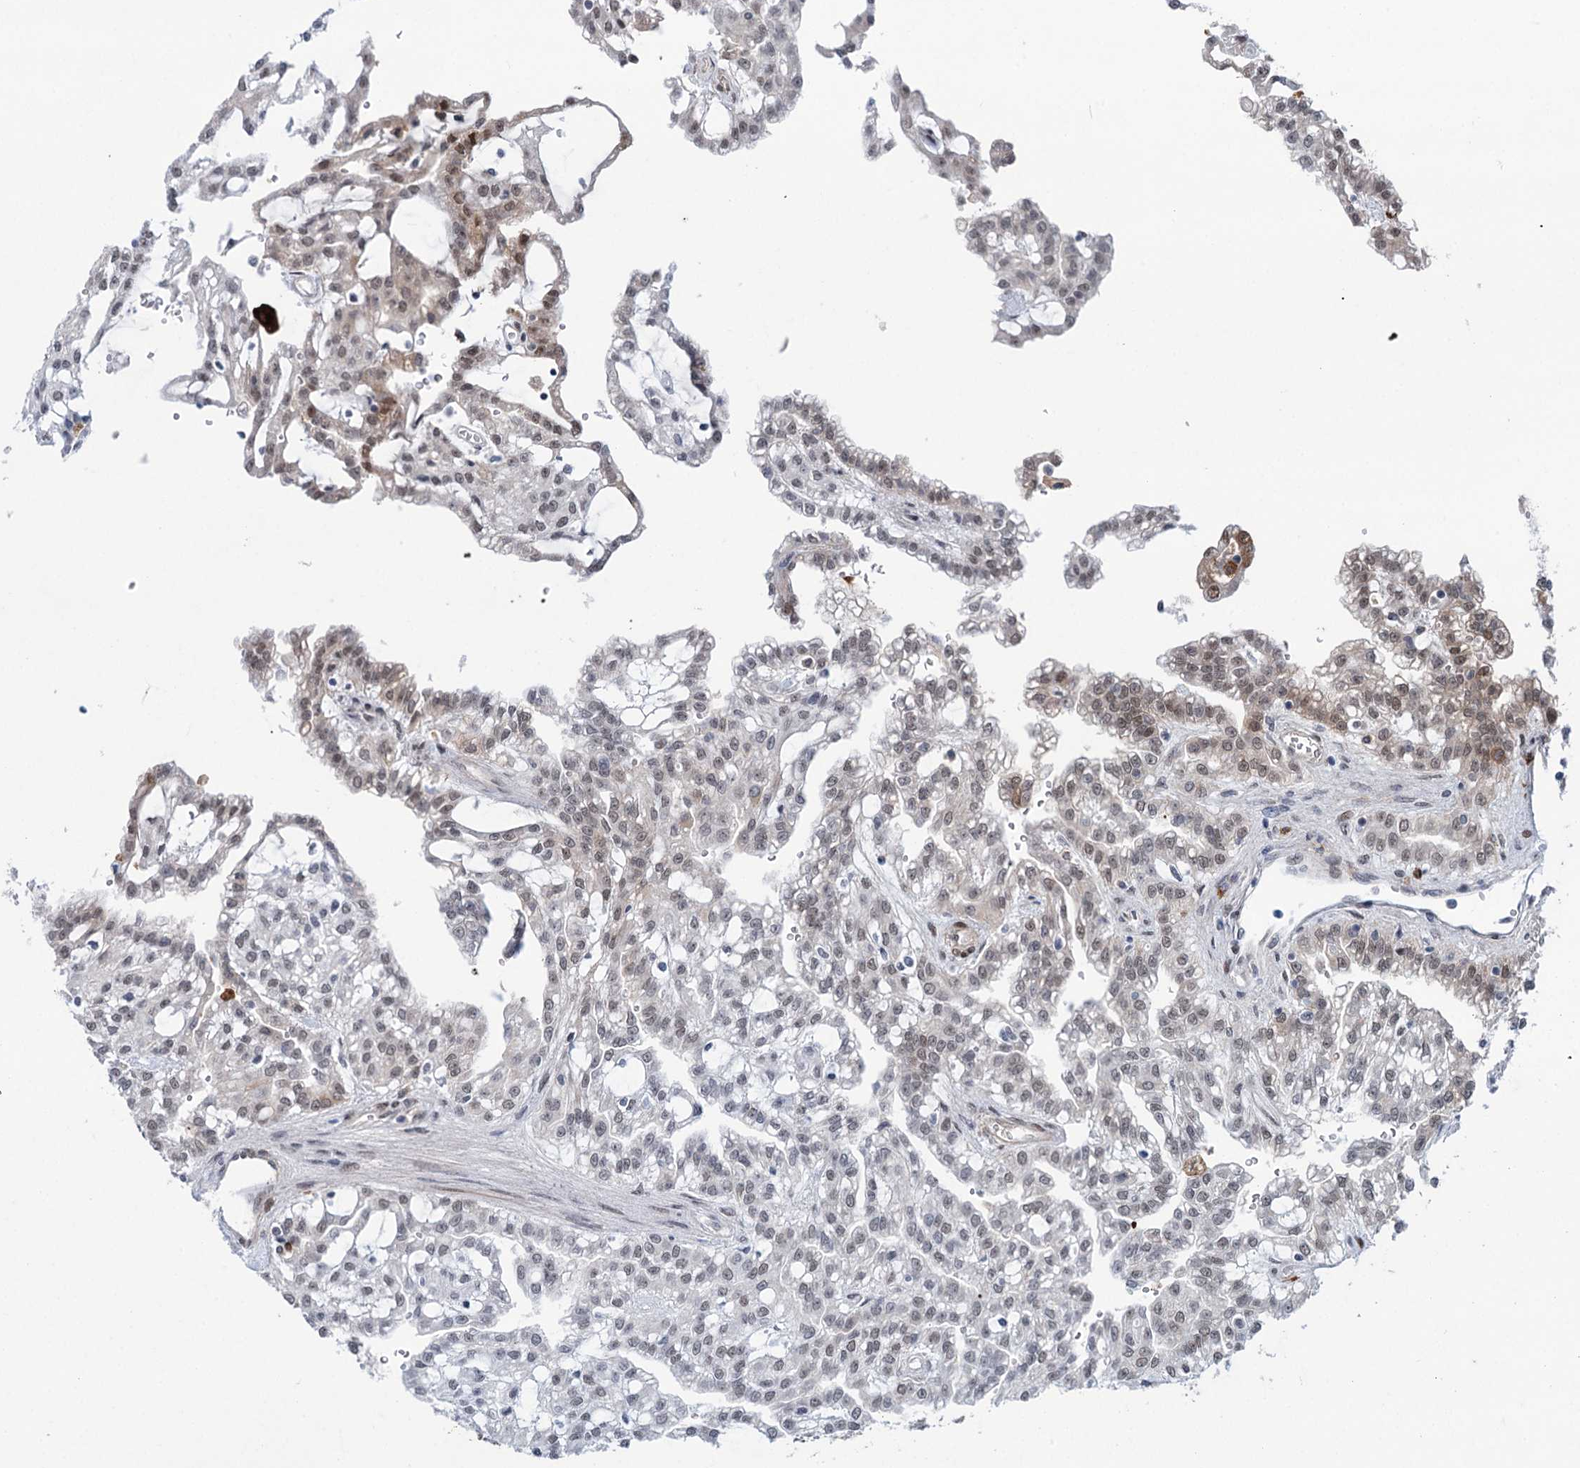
{"staining": {"intensity": "moderate", "quantity": "<25%", "location": "cytoplasmic/membranous,nuclear"}, "tissue": "renal cancer", "cell_type": "Tumor cells", "image_type": "cancer", "snomed": [{"axis": "morphology", "description": "Adenocarcinoma, NOS"}, {"axis": "topography", "description": "Kidney"}], "caption": "IHC photomicrograph of renal cancer (adenocarcinoma) stained for a protein (brown), which reveals low levels of moderate cytoplasmic/membranous and nuclear expression in approximately <25% of tumor cells.", "gene": "FAM53A", "patient": {"sex": "male", "age": 63}}